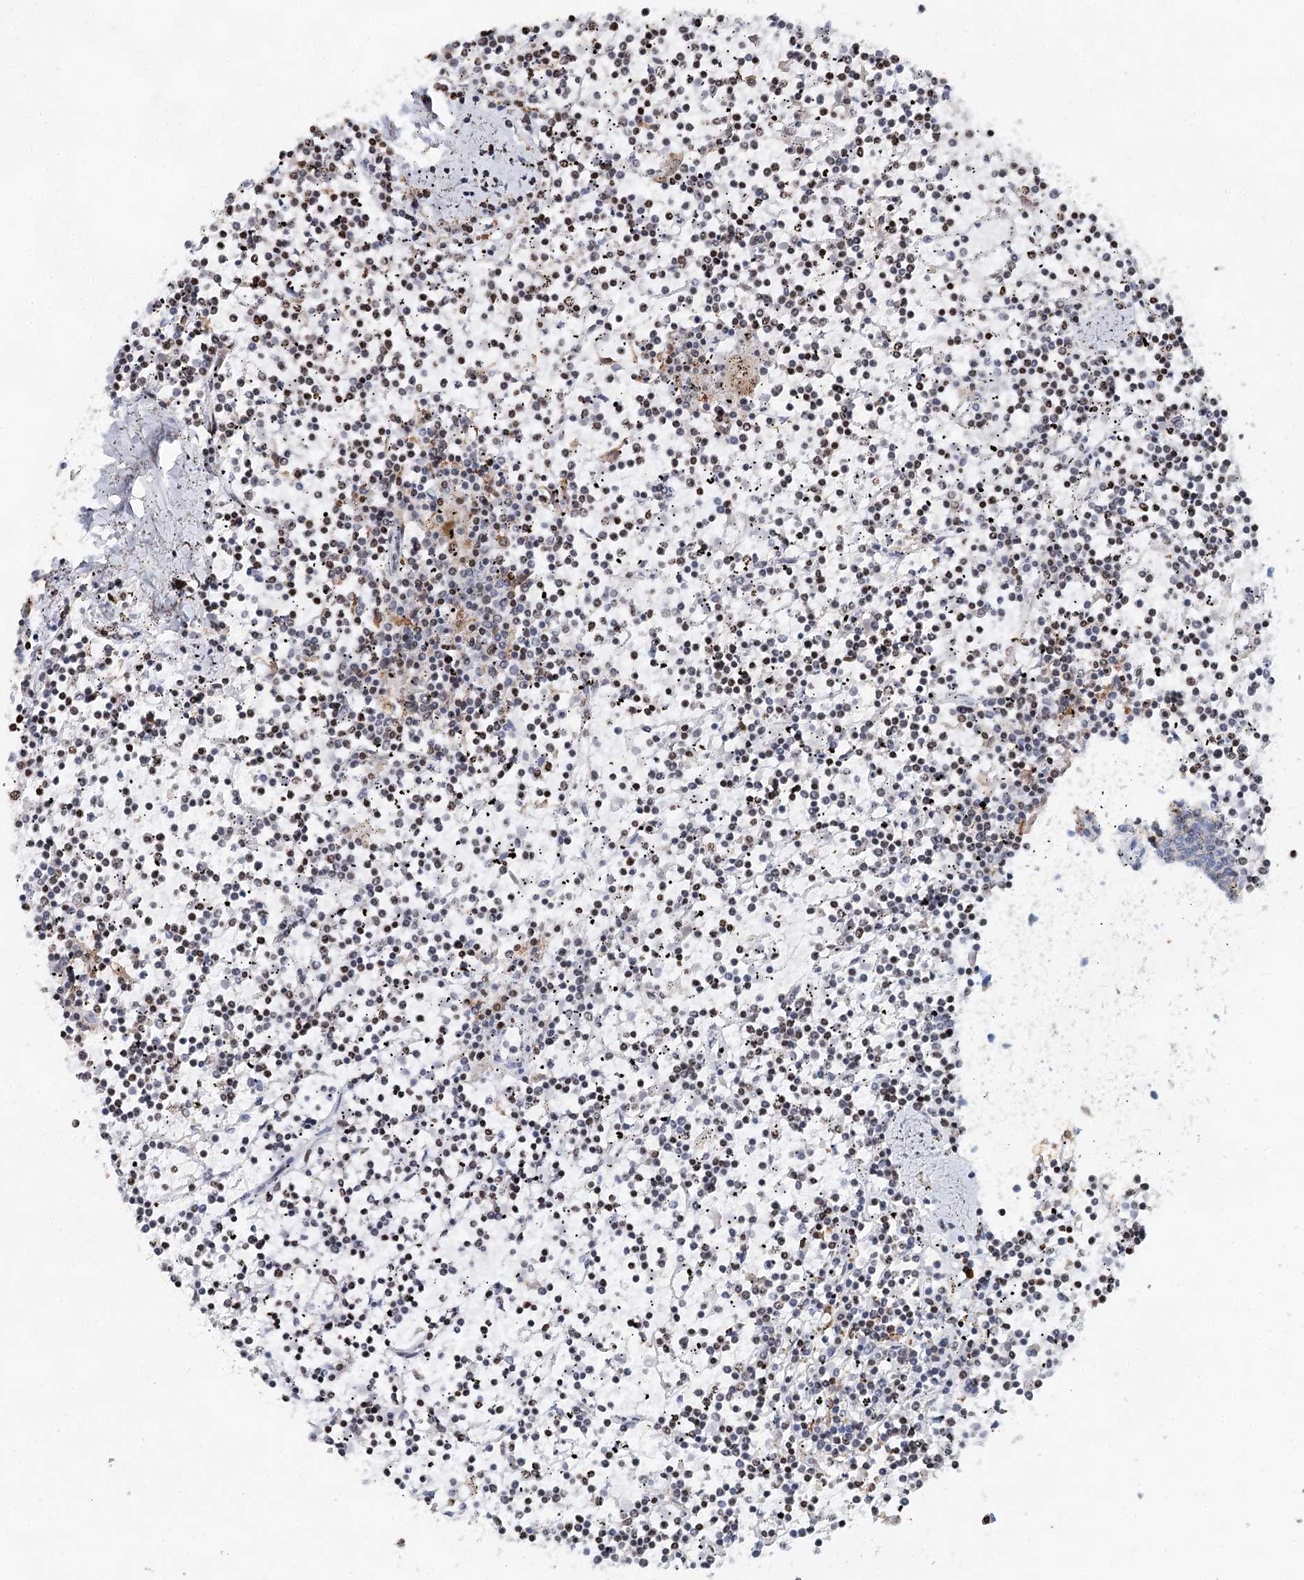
{"staining": {"intensity": "weak", "quantity": "25%-75%", "location": "nuclear"}, "tissue": "lymphoma", "cell_type": "Tumor cells", "image_type": "cancer", "snomed": [{"axis": "morphology", "description": "Malignant lymphoma, non-Hodgkin's type, Low grade"}, {"axis": "topography", "description": "Spleen"}], "caption": "Immunohistochemistry photomicrograph of human lymphoma stained for a protein (brown), which reveals low levels of weak nuclear positivity in about 25%-75% of tumor cells.", "gene": "XPO6", "patient": {"sex": "female", "age": 19}}